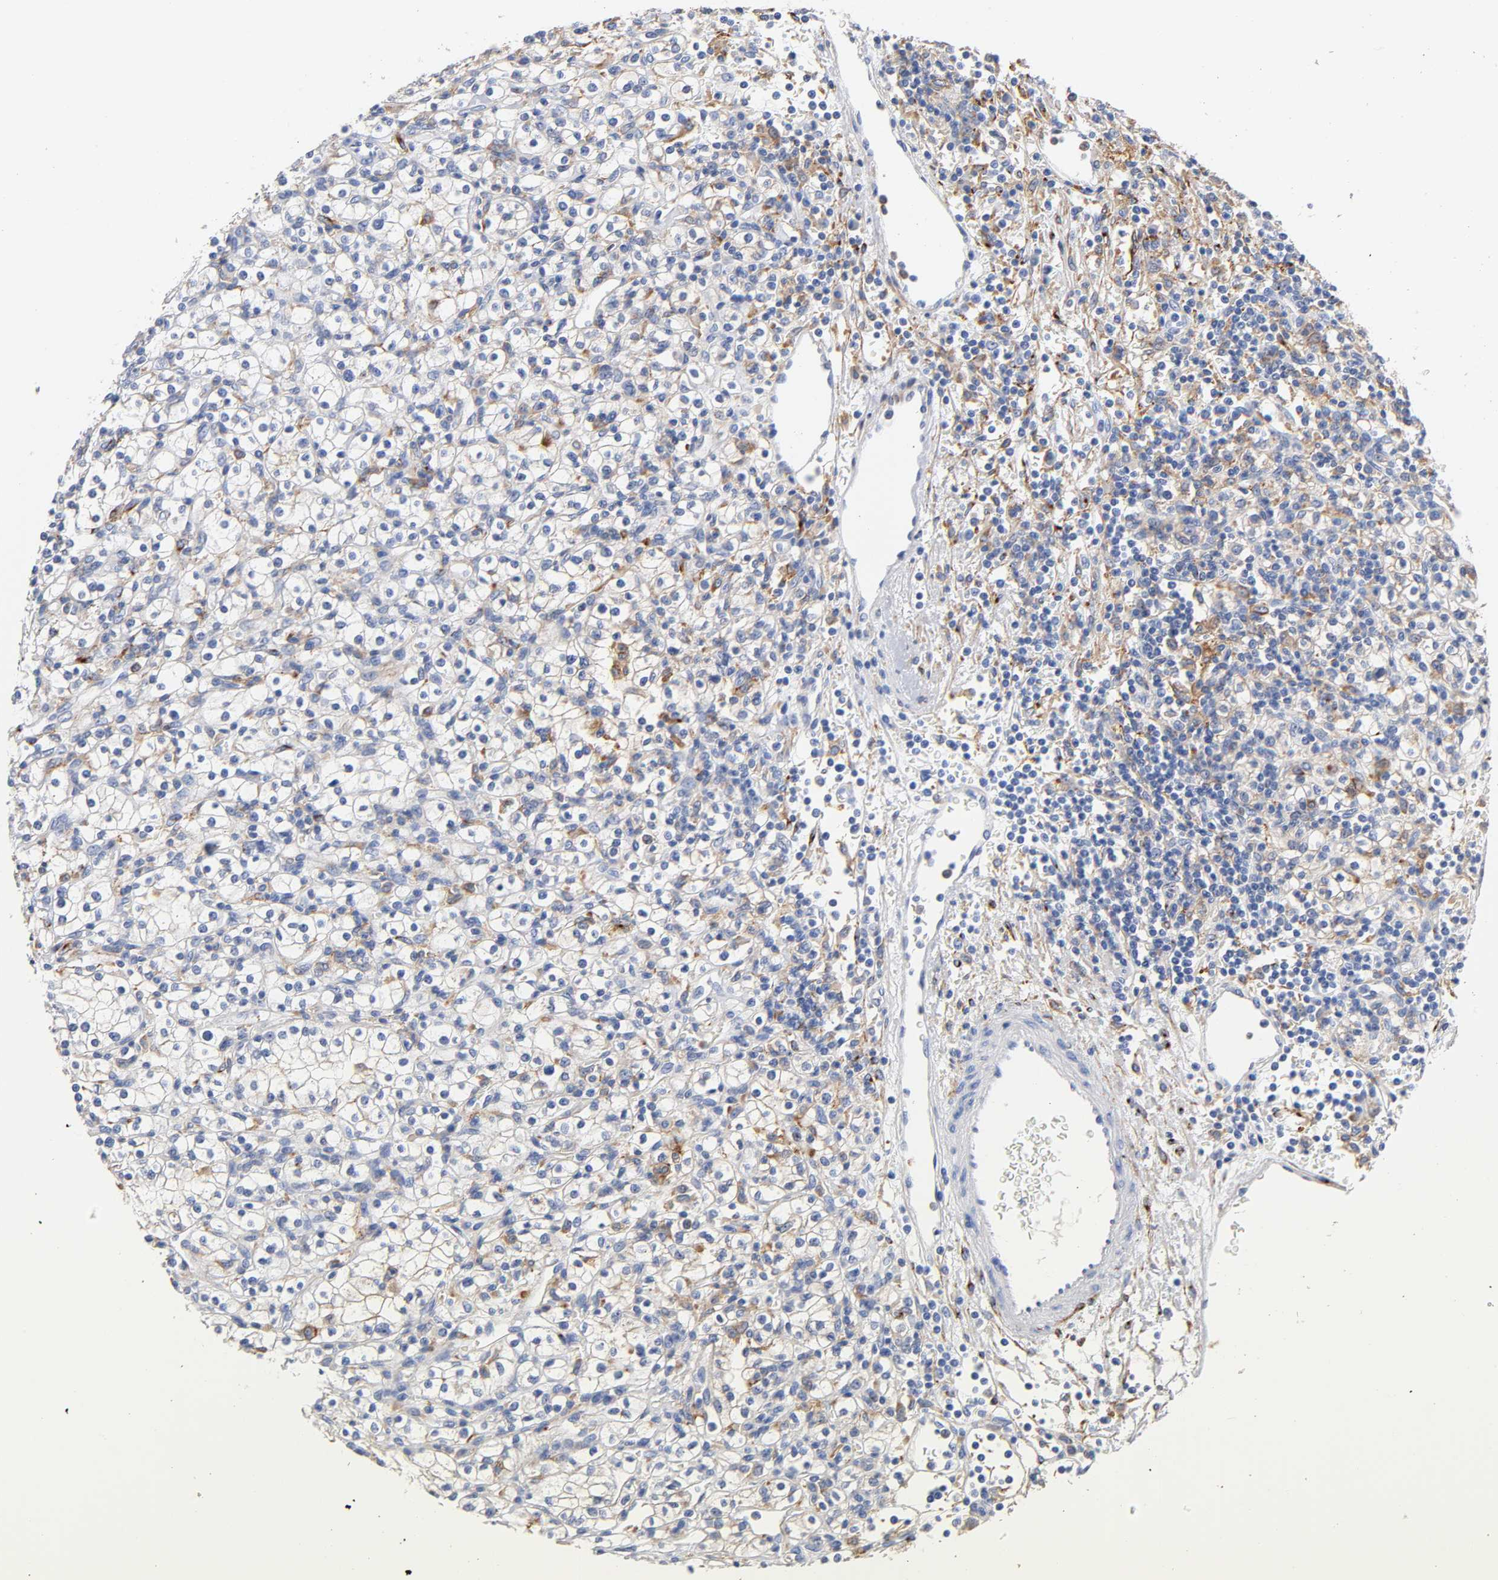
{"staining": {"intensity": "negative", "quantity": "none", "location": "none"}, "tissue": "renal cancer", "cell_type": "Tumor cells", "image_type": "cancer", "snomed": [{"axis": "morphology", "description": "Normal tissue, NOS"}, {"axis": "morphology", "description": "Adenocarcinoma, NOS"}, {"axis": "topography", "description": "Kidney"}], "caption": "Protein analysis of renal cancer exhibits no significant expression in tumor cells.", "gene": "LRP1", "patient": {"sex": "female", "age": 55}}